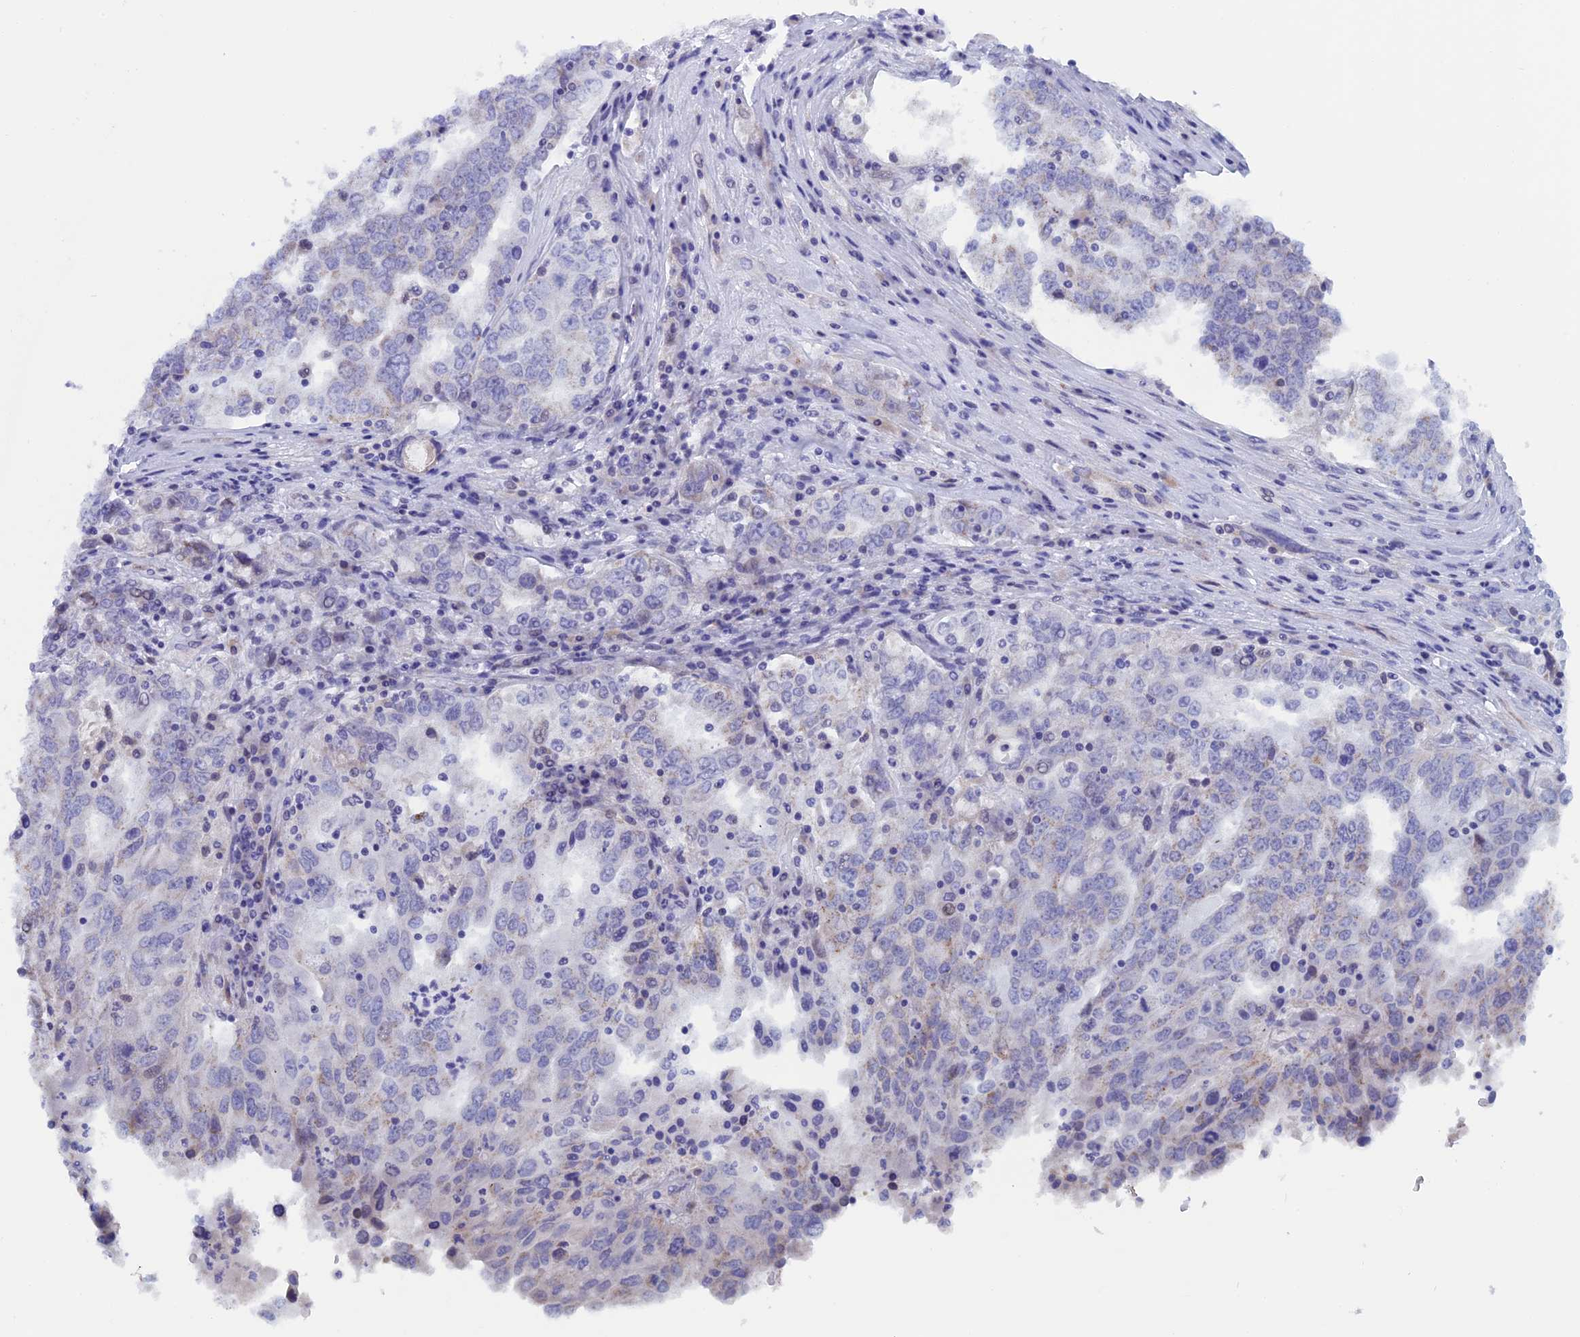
{"staining": {"intensity": "negative", "quantity": "none", "location": "none"}, "tissue": "ovarian cancer", "cell_type": "Tumor cells", "image_type": "cancer", "snomed": [{"axis": "morphology", "description": "Carcinoma, endometroid"}, {"axis": "topography", "description": "Ovary"}], "caption": "DAB (3,3'-diaminobenzidine) immunohistochemical staining of human ovarian cancer displays no significant staining in tumor cells.", "gene": "NIBAN3", "patient": {"sex": "female", "age": 62}}